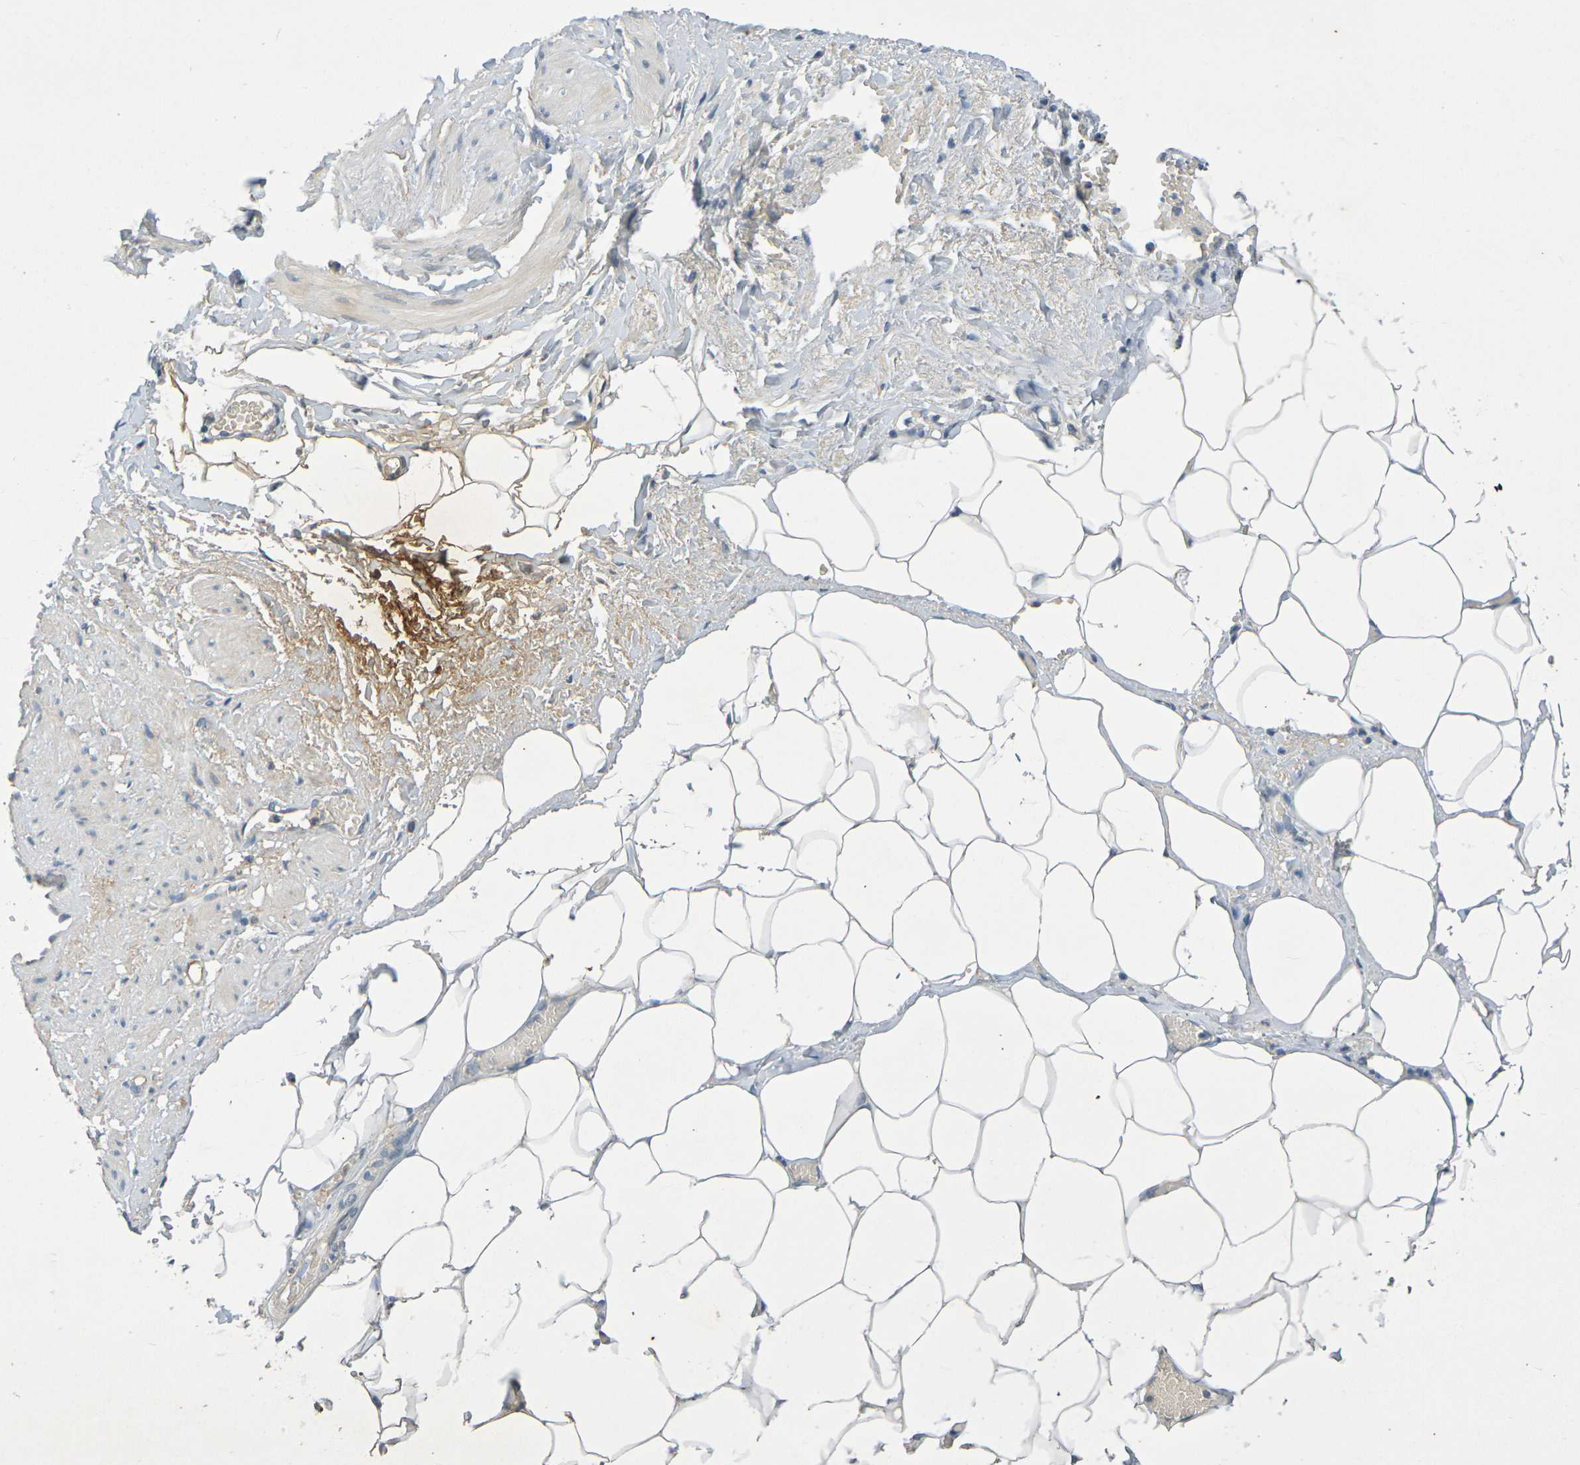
{"staining": {"intensity": "negative", "quantity": "none", "location": "none"}, "tissue": "adipose tissue", "cell_type": "Adipocytes", "image_type": "normal", "snomed": [{"axis": "morphology", "description": "Normal tissue, NOS"}, {"axis": "topography", "description": "Soft tissue"}, {"axis": "topography", "description": "Vascular tissue"}], "caption": "High power microscopy photomicrograph of an IHC histopathology image of normal adipose tissue, revealing no significant staining in adipocytes.", "gene": "IL10", "patient": {"sex": "female", "age": 35}}